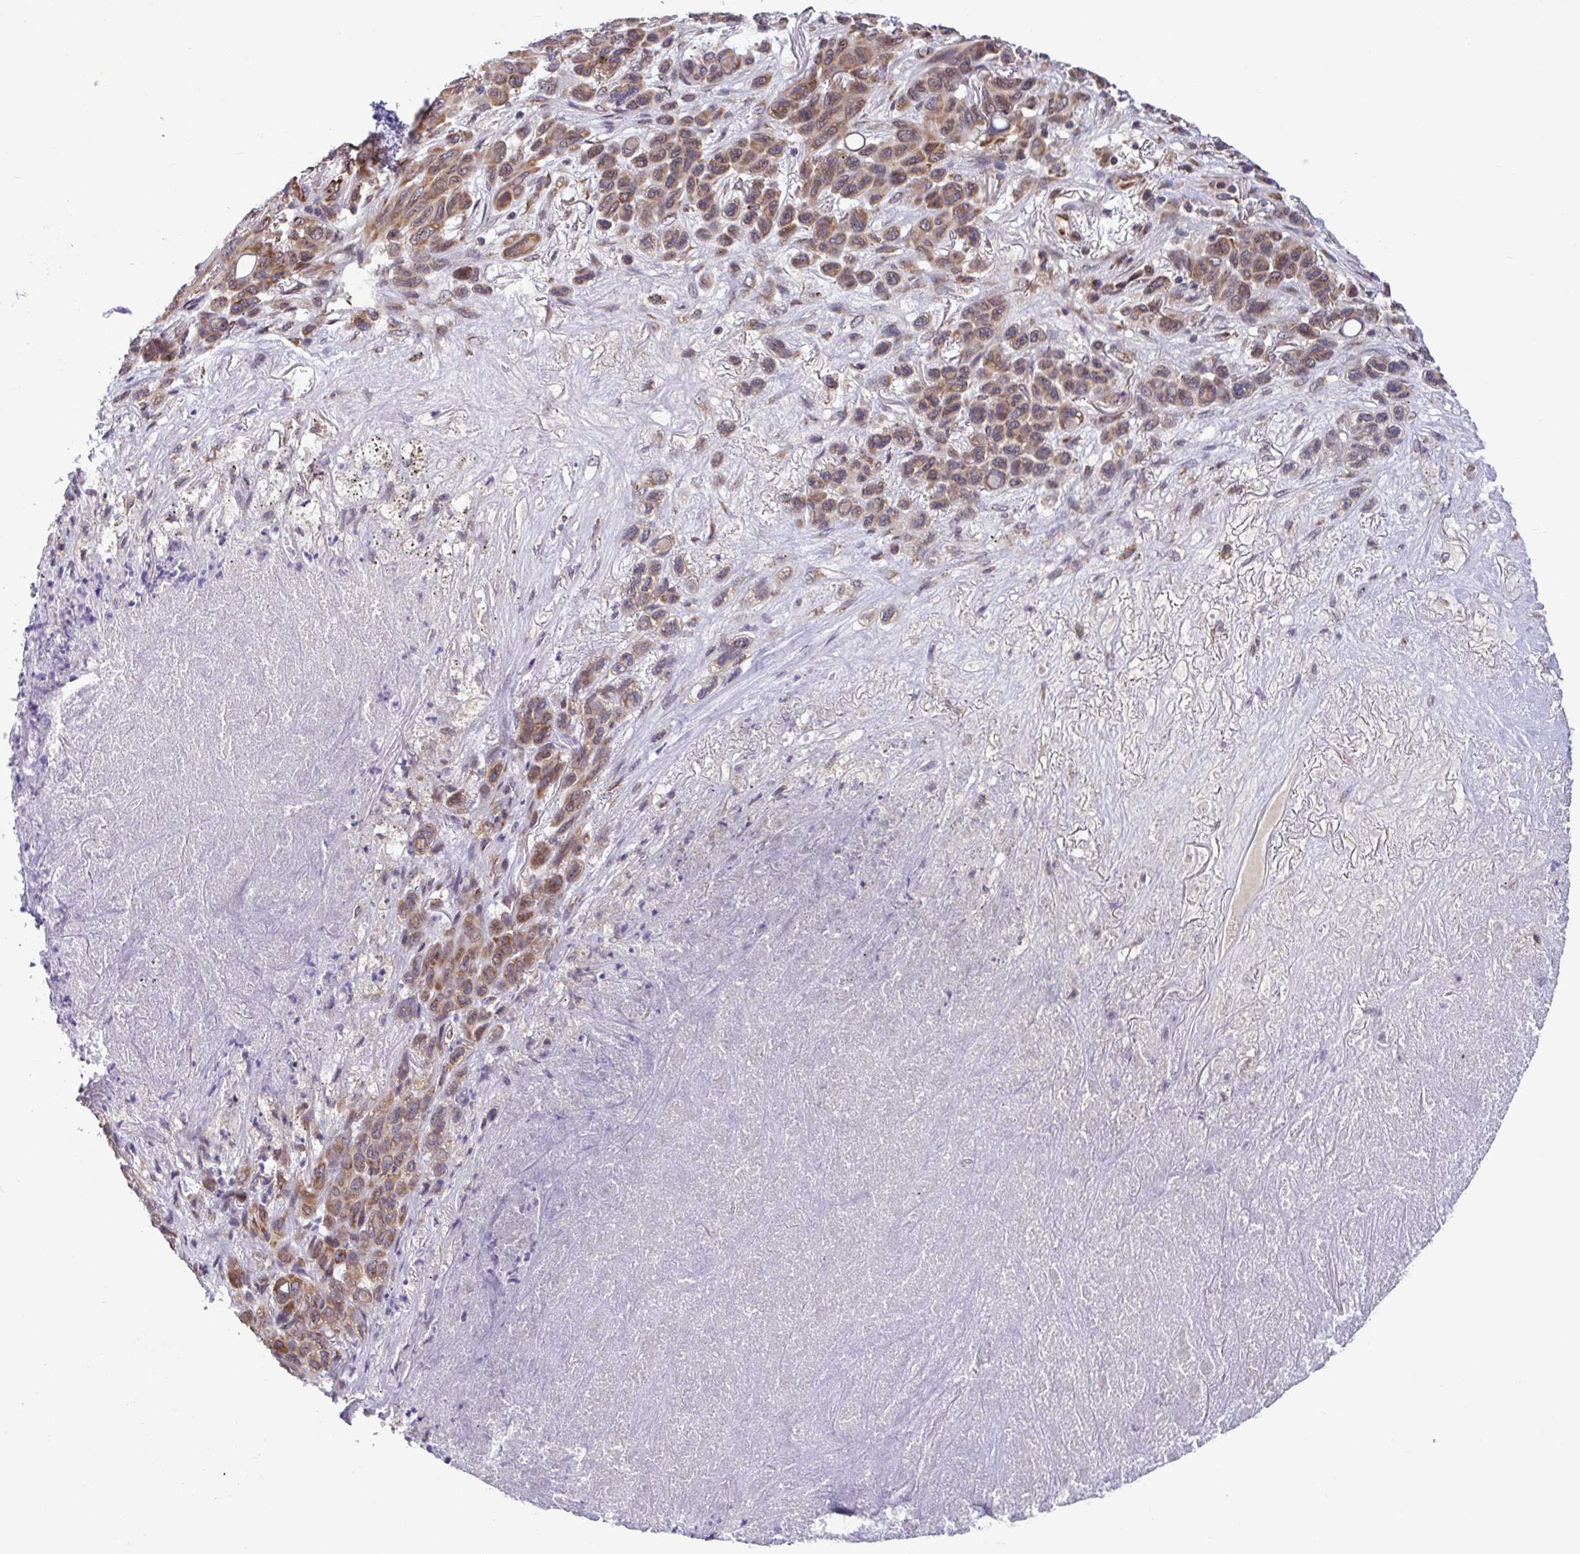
{"staining": {"intensity": "moderate", "quantity": ">75%", "location": "cytoplasmic/membranous"}, "tissue": "melanoma", "cell_type": "Tumor cells", "image_type": "cancer", "snomed": [{"axis": "morphology", "description": "Malignant melanoma, Metastatic site"}, {"axis": "topography", "description": "Lung"}], "caption": "Tumor cells show medium levels of moderate cytoplasmic/membranous positivity in about >75% of cells in human melanoma.", "gene": "ATP5MJ", "patient": {"sex": "male", "age": 48}}